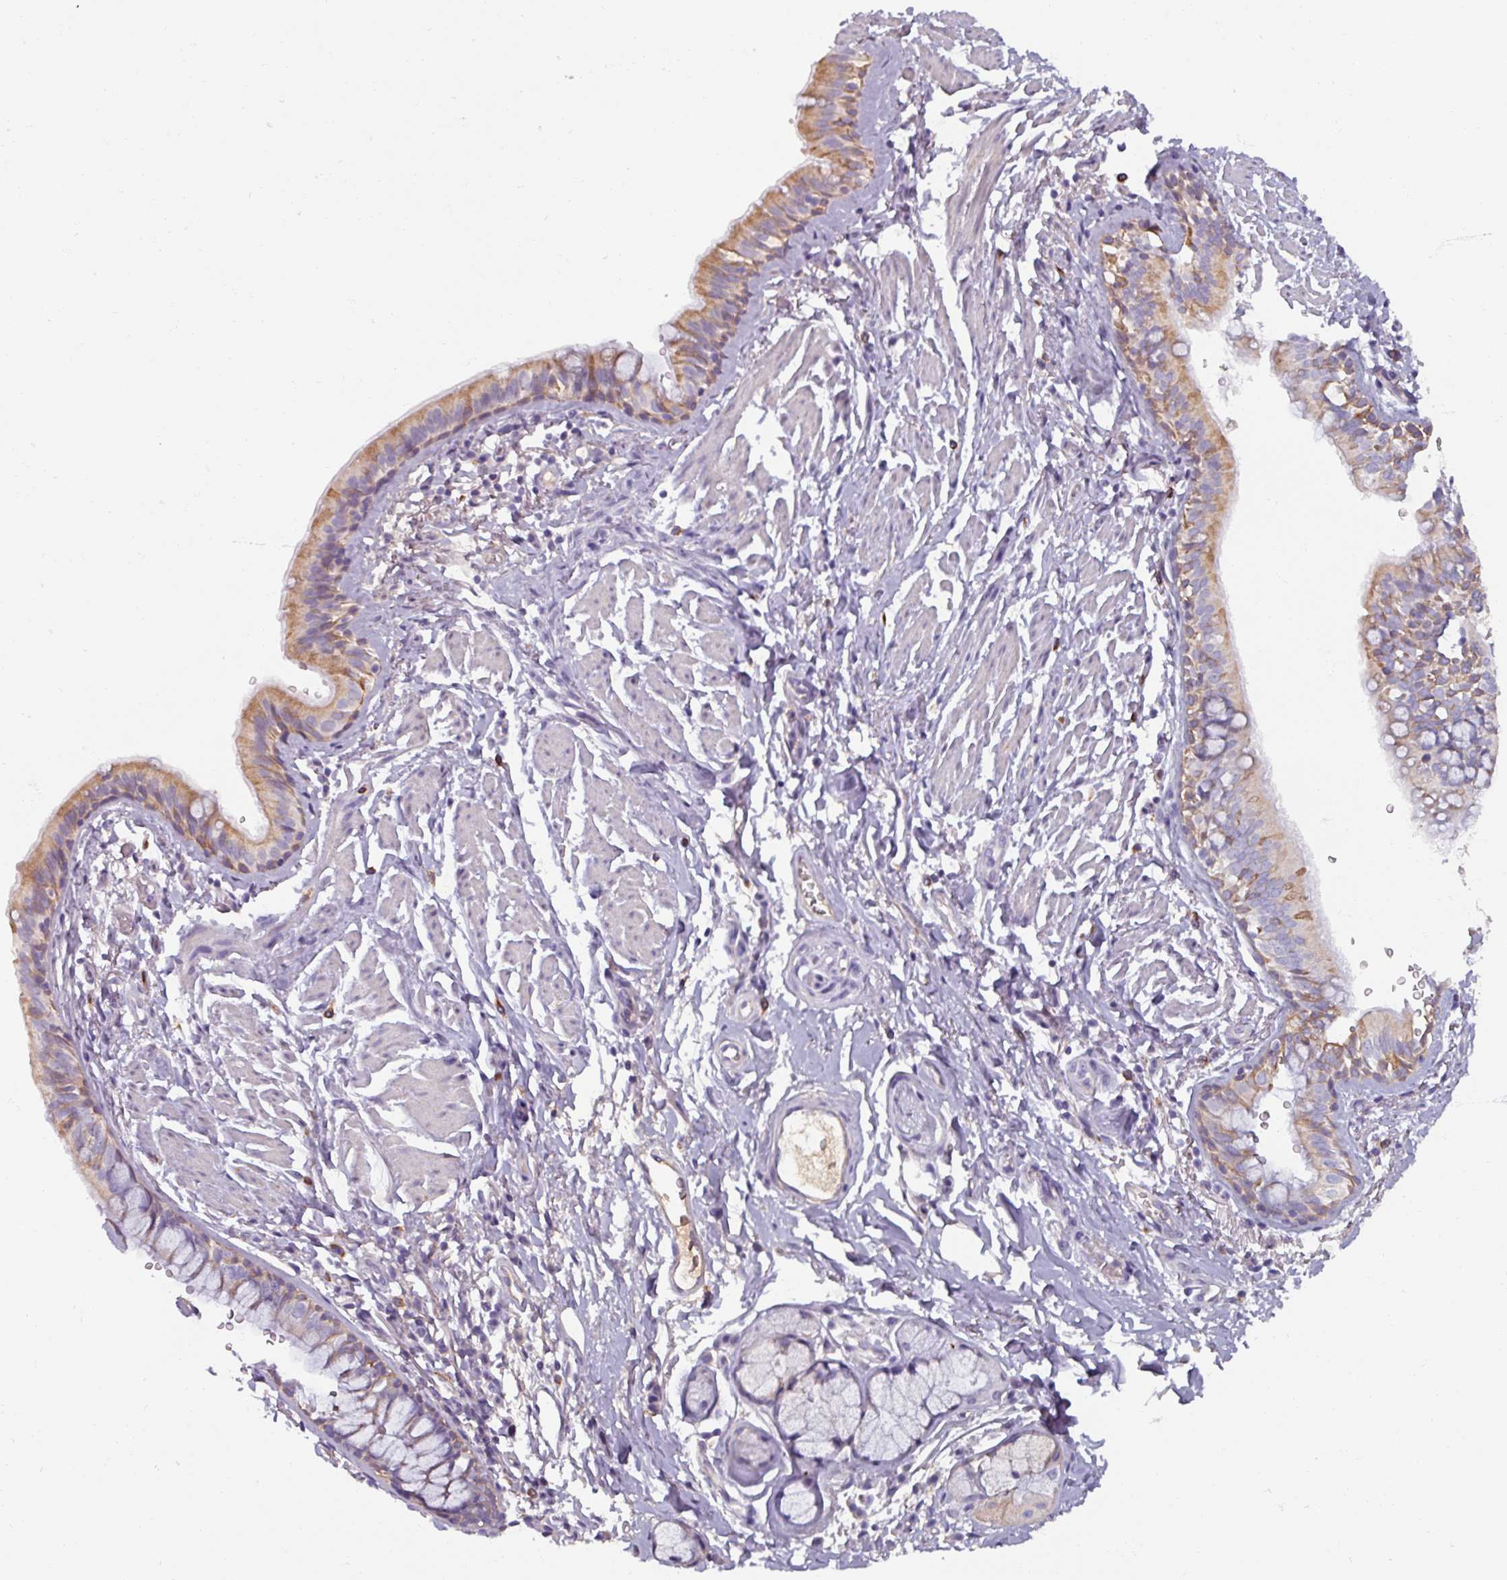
{"staining": {"intensity": "moderate", "quantity": ">75%", "location": "cytoplasmic/membranous"}, "tissue": "bronchus", "cell_type": "Respiratory epithelial cells", "image_type": "normal", "snomed": [{"axis": "morphology", "description": "Normal tissue, NOS"}, {"axis": "topography", "description": "Bronchus"}], "caption": "Immunohistochemical staining of normal human bronchus displays moderate cytoplasmic/membranous protein staining in approximately >75% of respiratory epithelial cells. Immunohistochemistry stains the protein in brown and the nuclei are stained blue.", "gene": "SPESP1", "patient": {"sex": "male", "age": 67}}